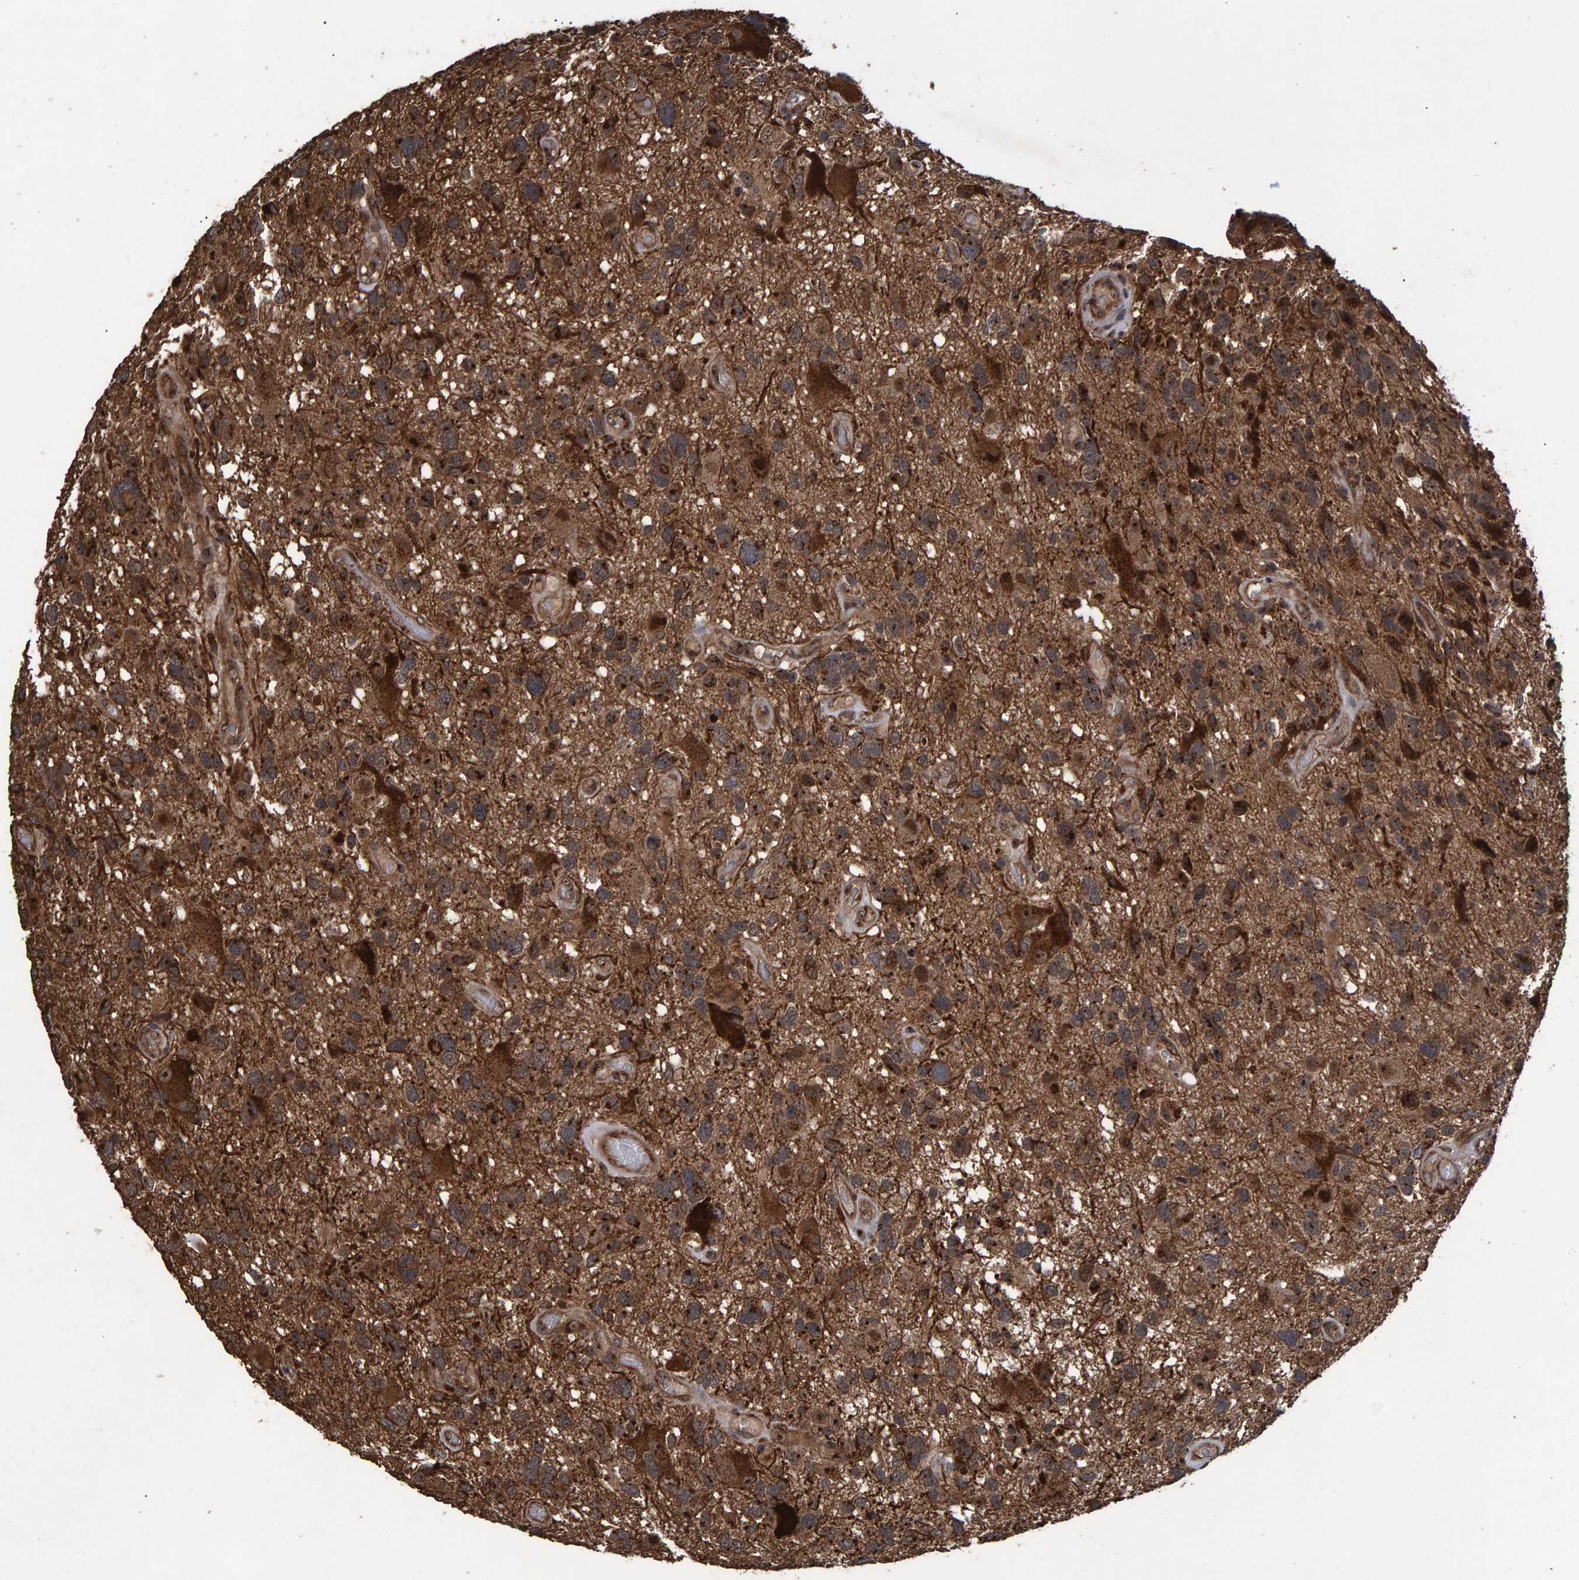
{"staining": {"intensity": "strong", "quantity": "25%-75%", "location": "cytoplasmic/membranous,nuclear"}, "tissue": "glioma", "cell_type": "Tumor cells", "image_type": "cancer", "snomed": [{"axis": "morphology", "description": "Glioma, malignant, High grade"}, {"axis": "topography", "description": "Brain"}], "caption": "Protein staining of glioma tissue demonstrates strong cytoplasmic/membranous and nuclear positivity in approximately 25%-75% of tumor cells.", "gene": "TRIM68", "patient": {"sex": "male", "age": 33}}